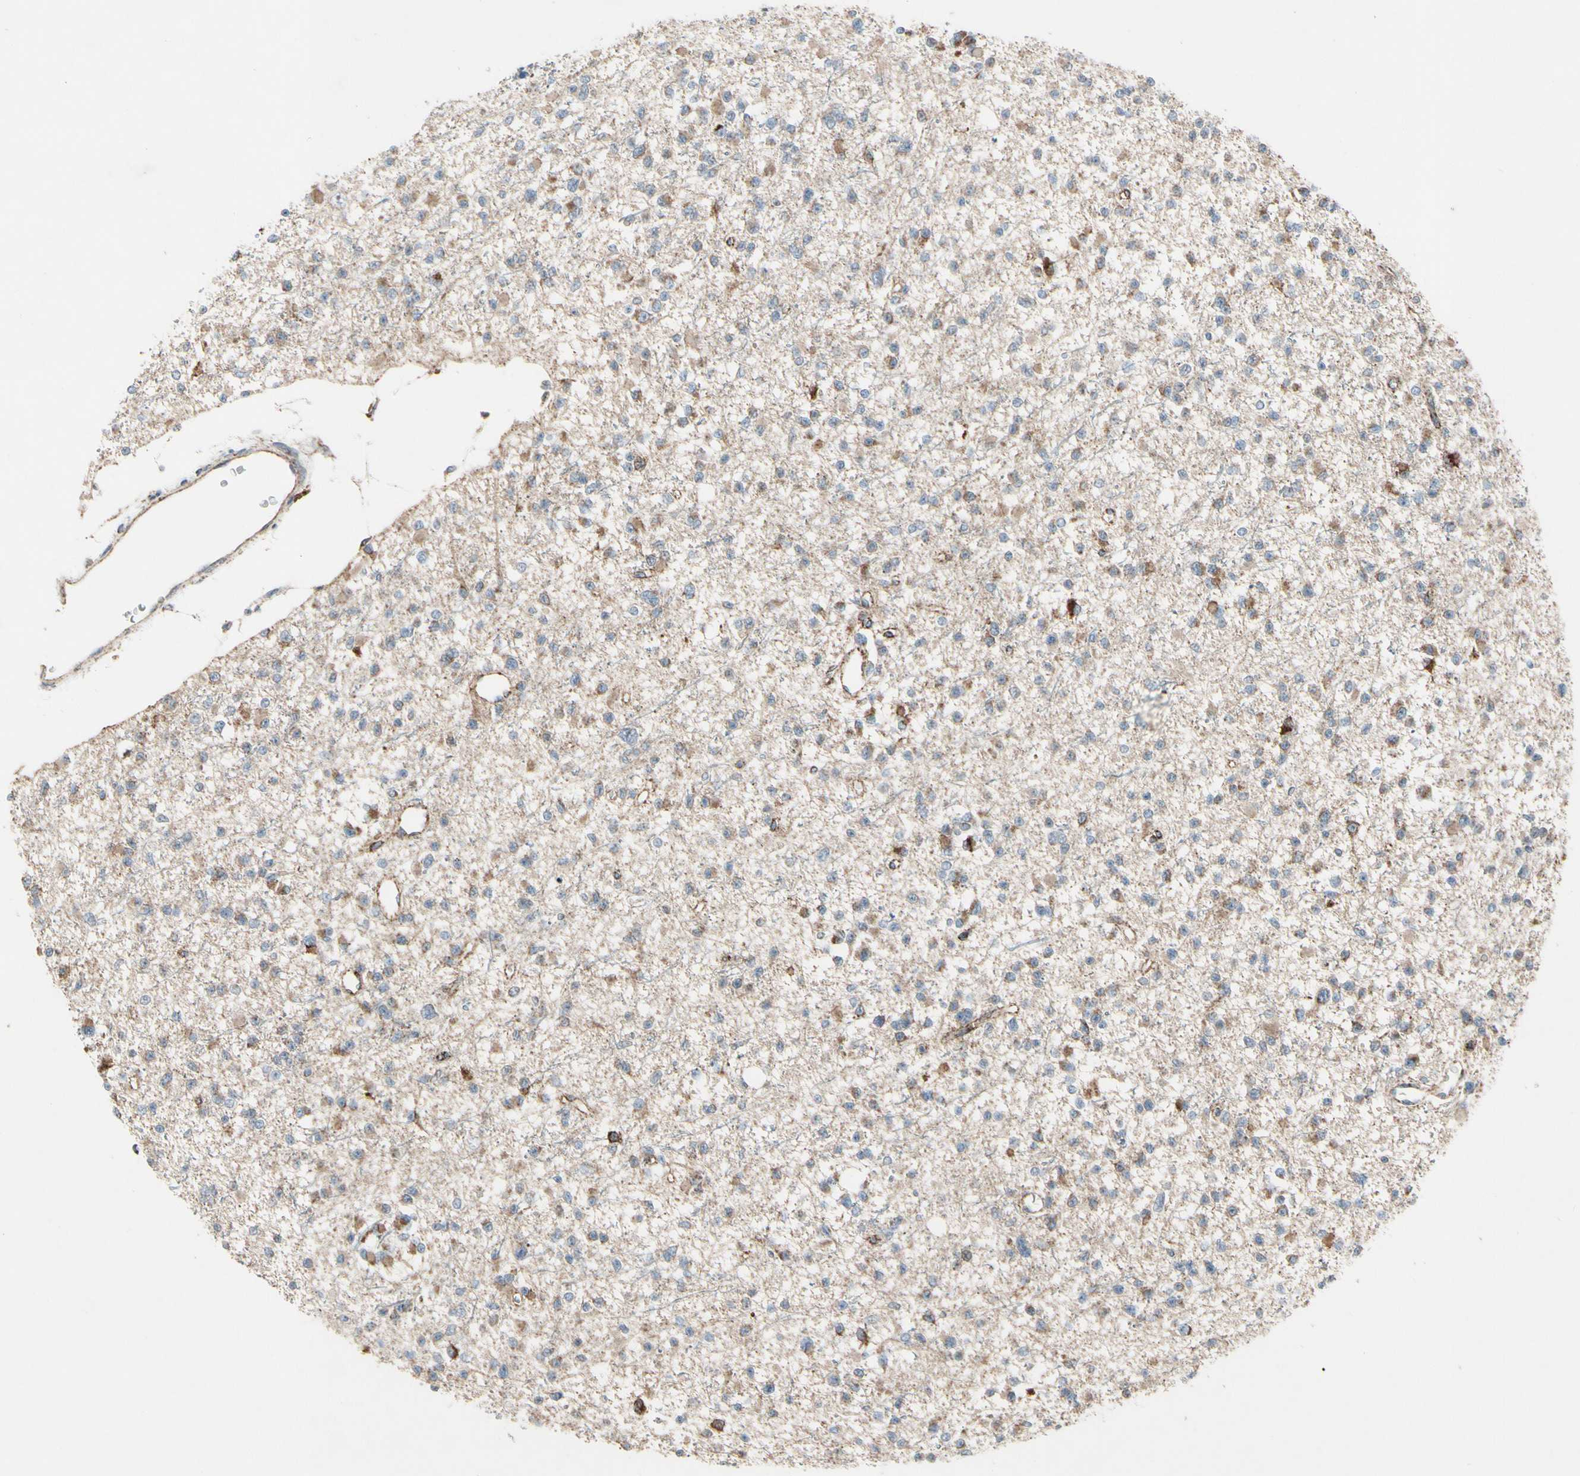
{"staining": {"intensity": "weak", "quantity": ">75%", "location": "cytoplasmic/membranous"}, "tissue": "glioma", "cell_type": "Tumor cells", "image_type": "cancer", "snomed": [{"axis": "morphology", "description": "Glioma, malignant, Low grade"}, {"axis": "topography", "description": "Brain"}], "caption": "There is low levels of weak cytoplasmic/membranous positivity in tumor cells of malignant glioma (low-grade), as demonstrated by immunohistochemical staining (brown color).", "gene": "CPT1A", "patient": {"sex": "female", "age": 22}}